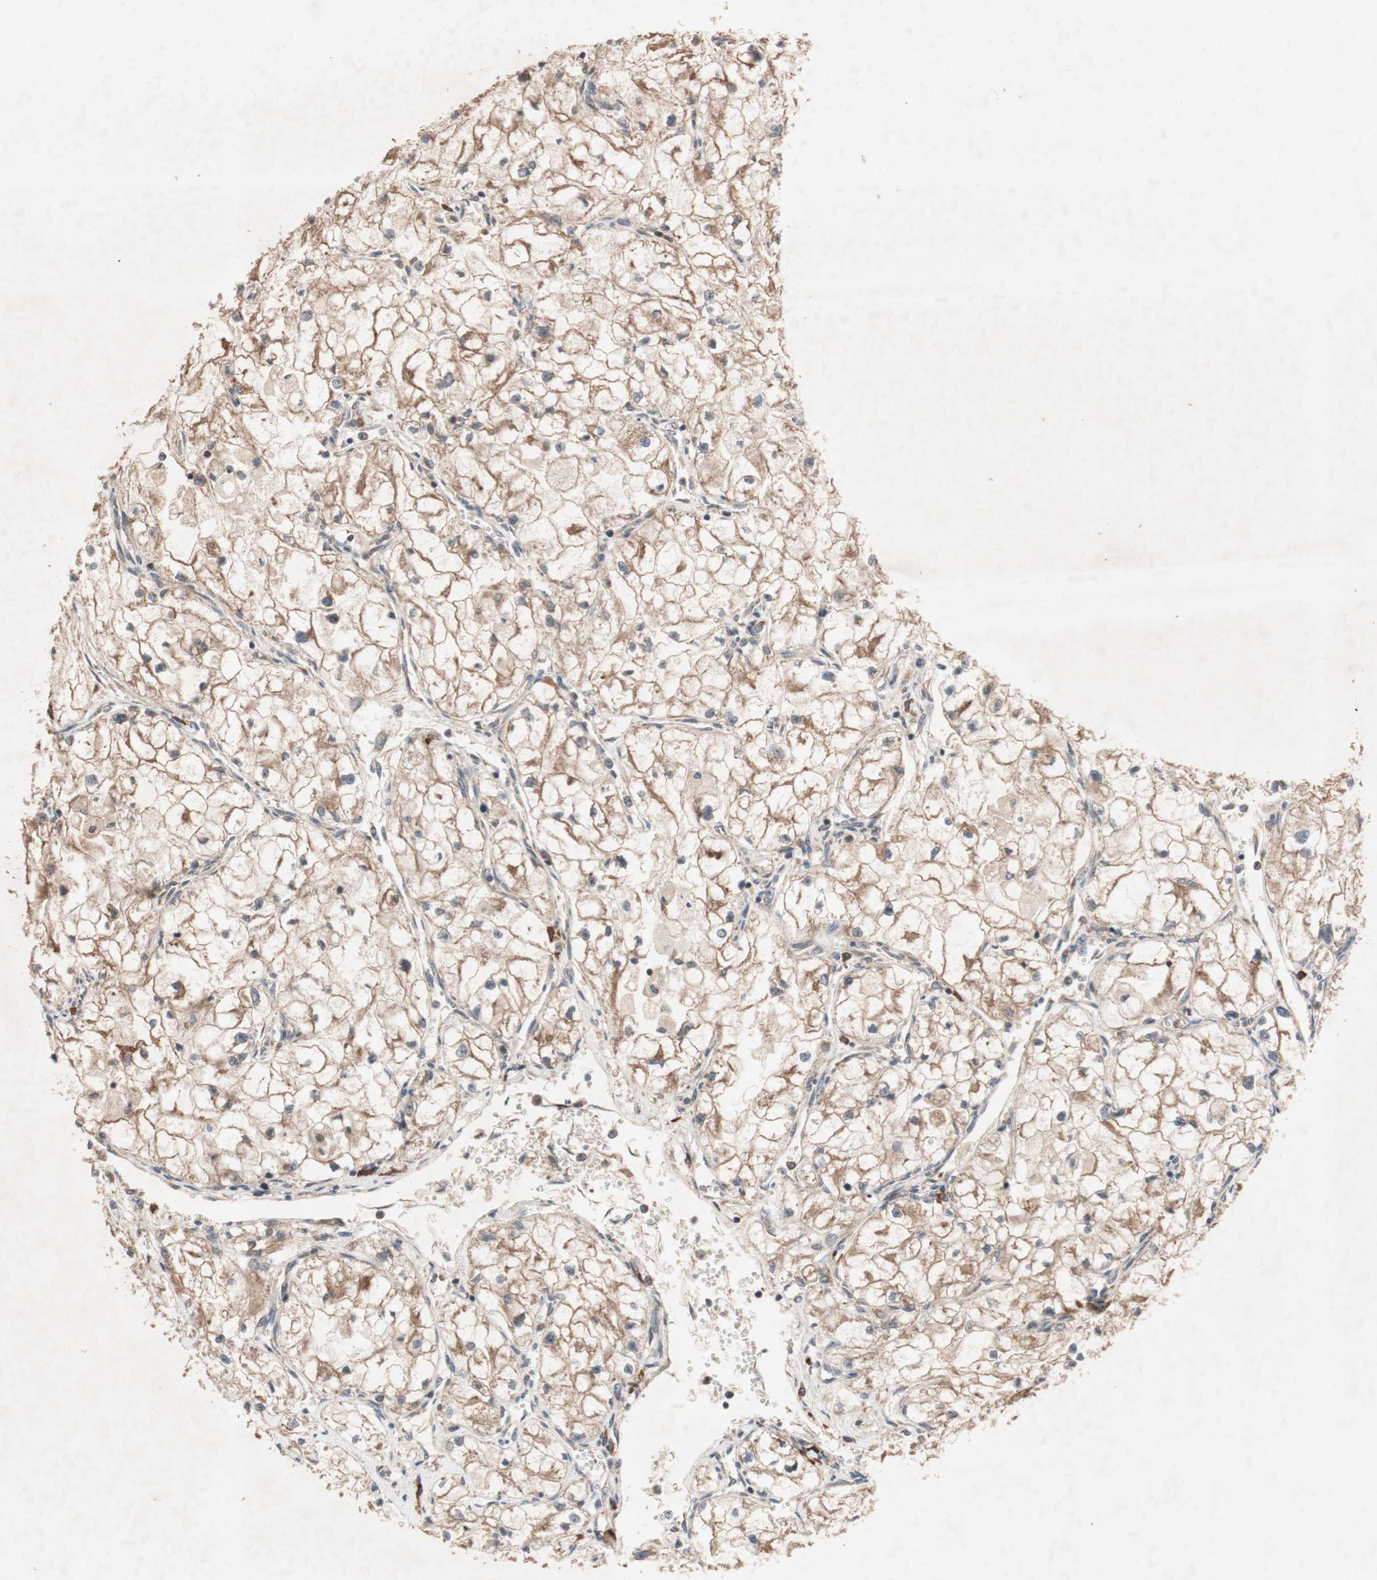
{"staining": {"intensity": "moderate", "quantity": ">75%", "location": "cytoplasmic/membranous"}, "tissue": "renal cancer", "cell_type": "Tumor cells", "image_type": "cancer", "snomed": [{"axis": "morphology", "description": "Adenocarcinoma, NOS"}, {"axis": "topography", "description": "Kidney"}], "caption": "Renal adenocarcinoma tissue exhibits moderate cytoplasmic/membranous expression in about >75% of tumor cells", "gene": "DDOST", "patient": {"sex": "female", "age": 70}}